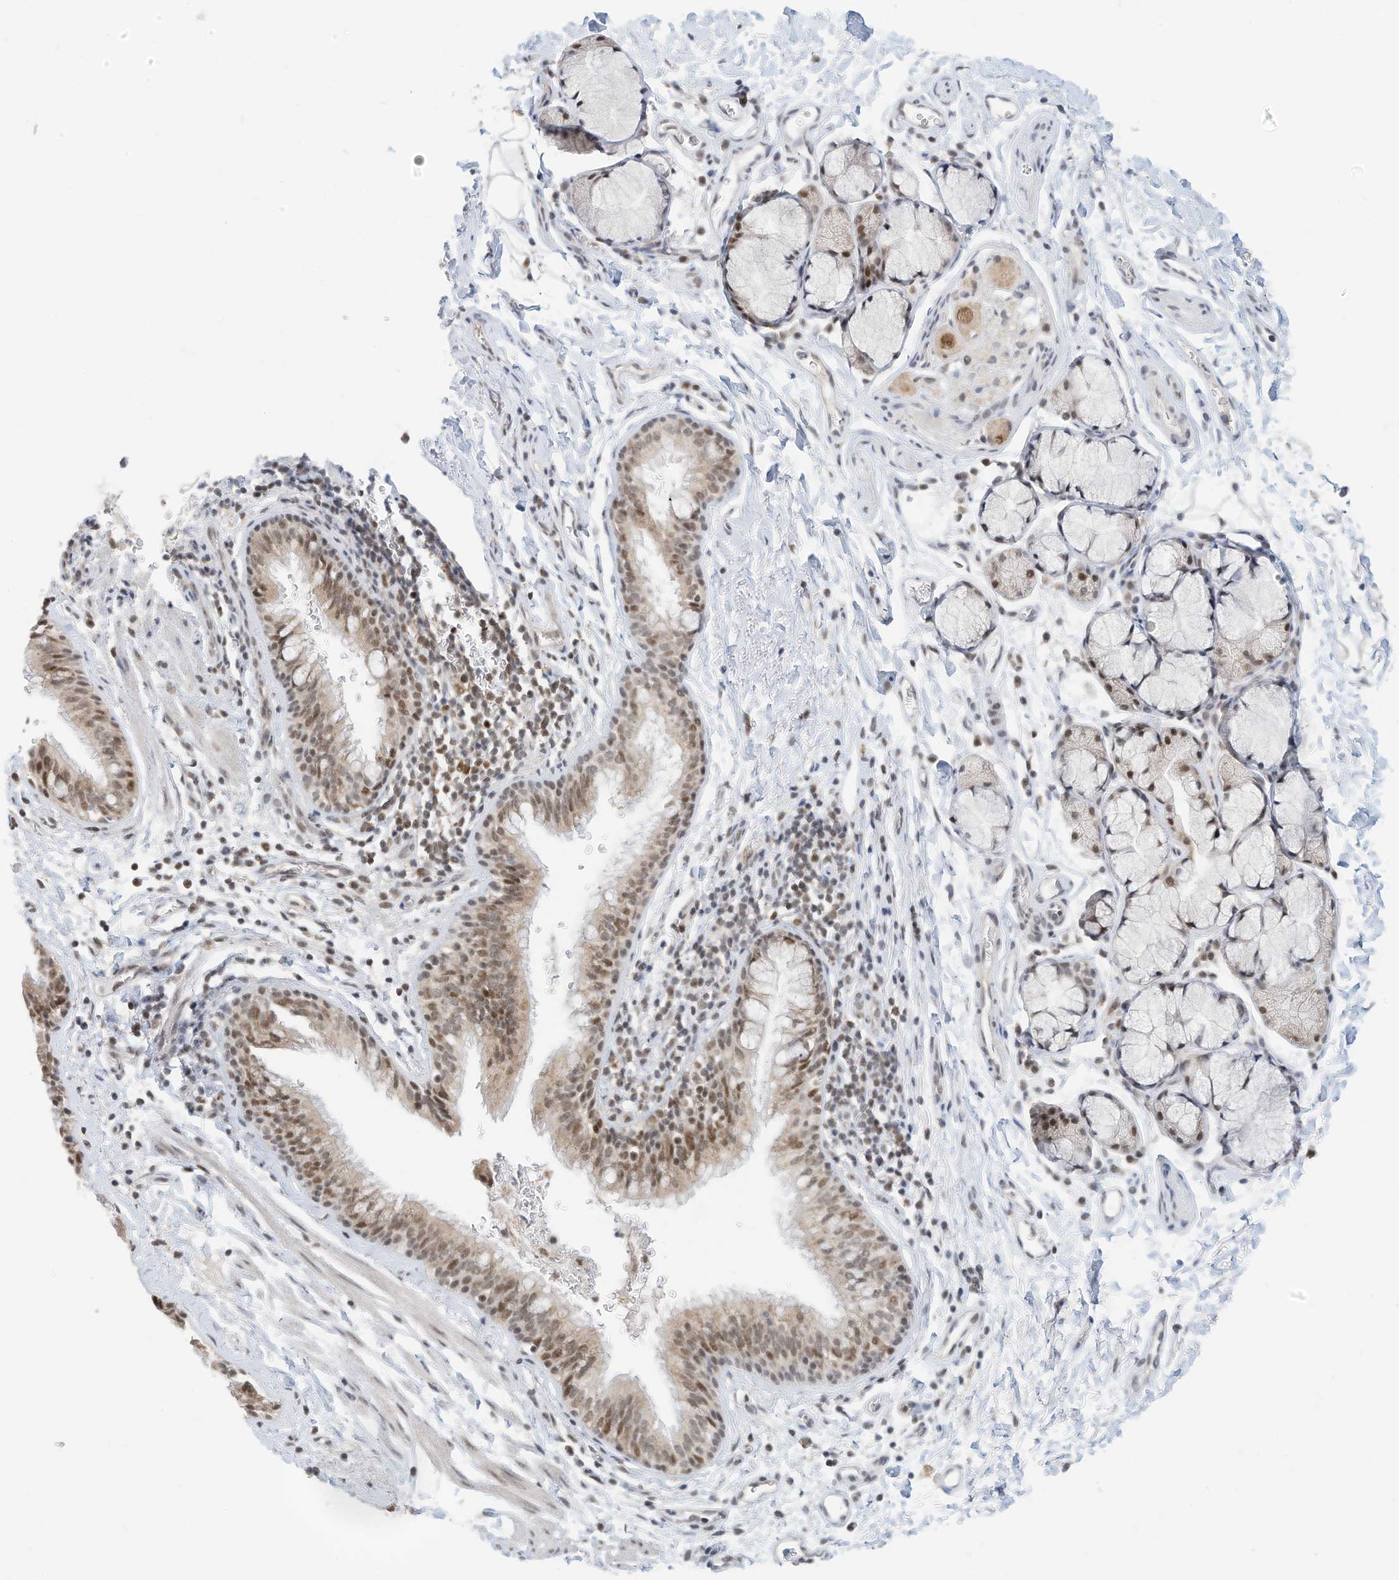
{"staining": {"intensity": "moderate", "quantity": ">75%", "location": "nuclear"}, "tissue": "bronchus", "cell_type": "Respiratory epithelial cells", "image_type": "normal", "snomed": [{"axis": "morphology", "description": "Normal tissue, NOS"}, {"axis": "topography", "description": "Cartilage tissue"}, {"axis": "topography", "description": "Bronchus"}], "caption": "An IHC photomicrograph of unremarkable tissue is shown. Protein staining in brown labels moderate nuclear positivity in bronchus within respiratory epithelial cells. Nuclei are stained in blue.", "gene": "OGT", "patient": {"sex": "female", "age": 36}}